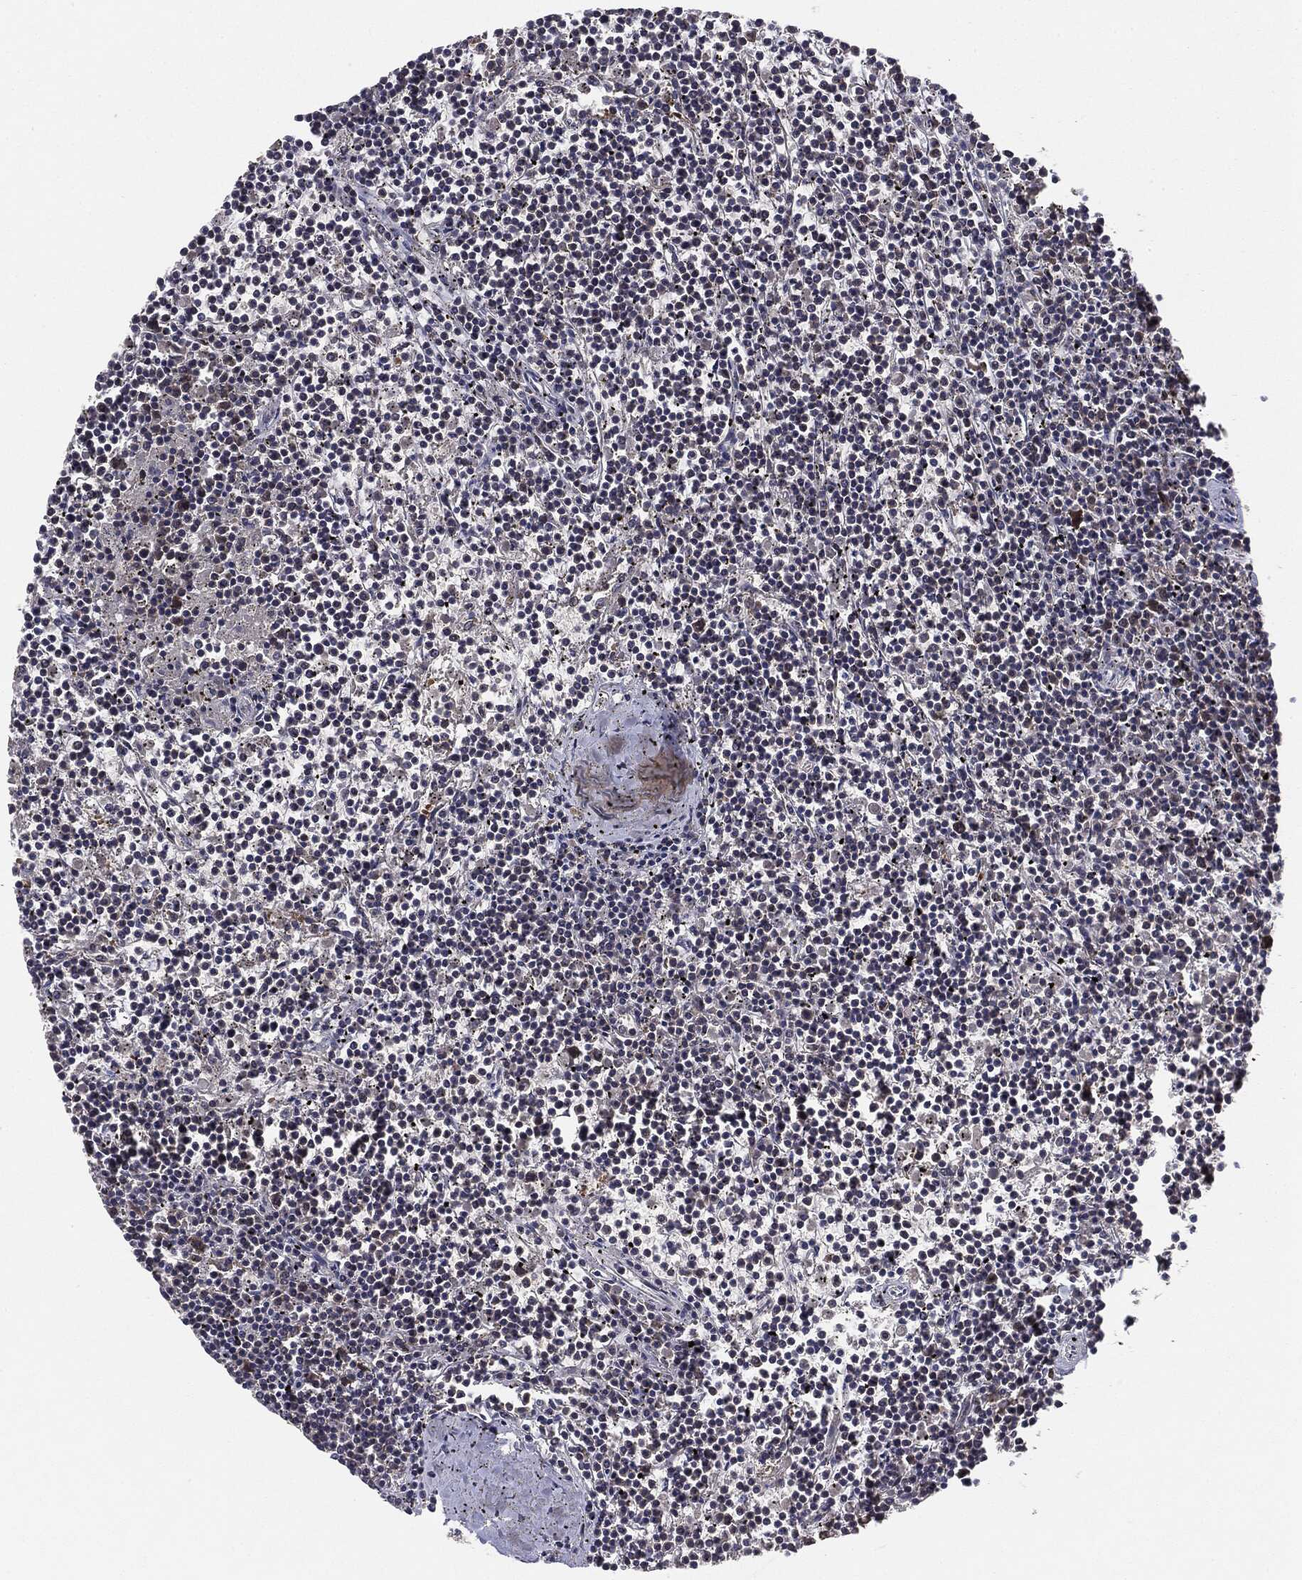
{"staining": {"intensity": "negative", "quantity": "none", "location": "none"}, "tissue": "lymphoma", "cell_type": "Tumor cells", "image_type": "cancer", "snomed": [{"axis": "morphology", "description": "Malignant lymphoma, non-Hodgkin's type, Low grade"}, {"axis": "topography", "description": "Spleen"}], "caption": "An immunohistochemistry (IHC) micrograph of low-grade malignant lymphoma, non-Hodgkin's type is shown. There is no staining in tumor cells of low-grade malignant lymphoma, non-Hodgkin's type.", "gene": "KRT7", "patient": {"sex": "female", "age": 19}}